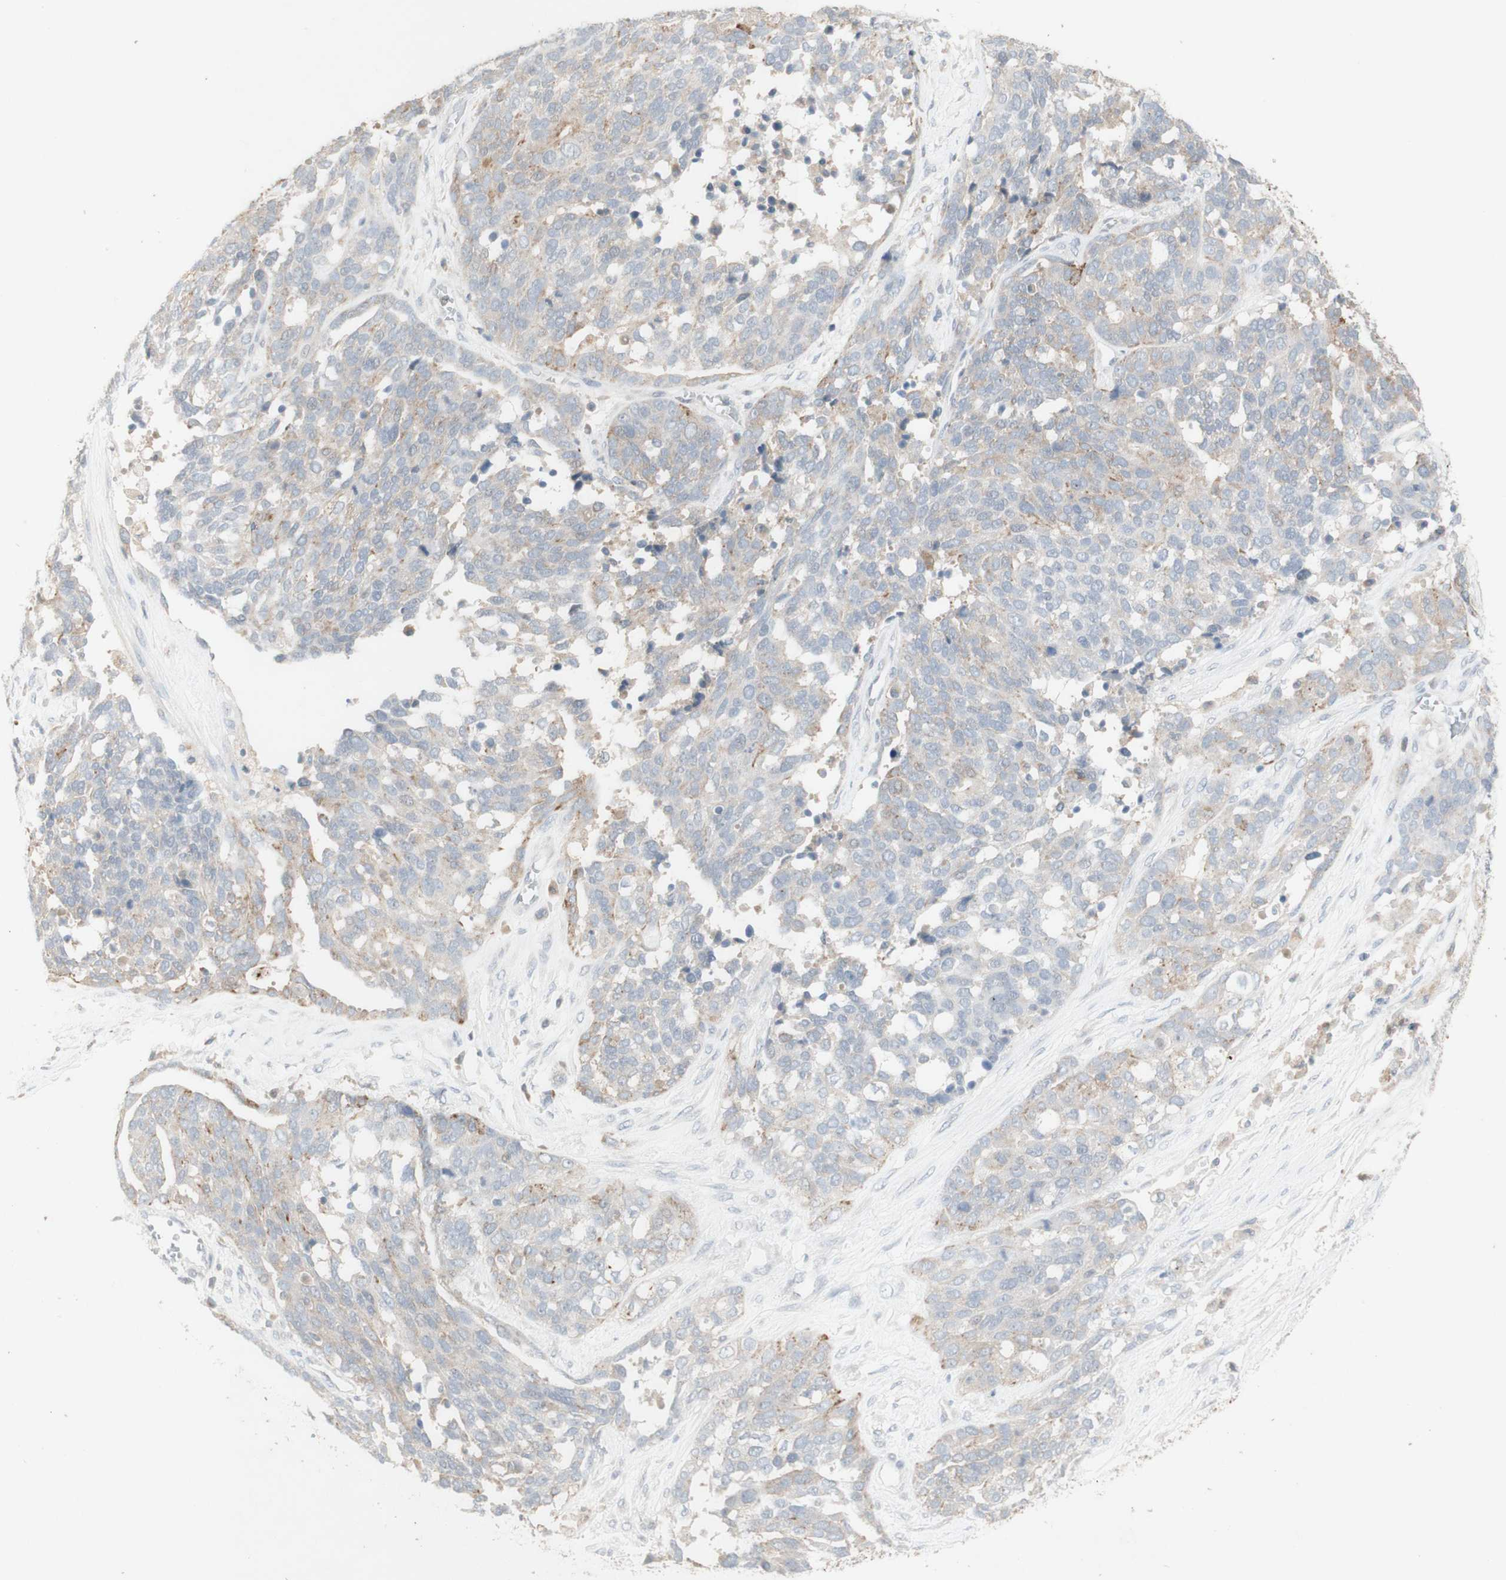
{"staining": {"intensity": "weak", "quantity": "<25%", "location": "cytoplasmic/membranous"}, "tissue": "ovarian cancer", "cell_type": "Tumor cells", "image_type": "cancer", "snomed": [{"axis": "morphology", "description": "Cystadenocarcinoma, serous, NOS"}, {"axis": "topography", "description": "Ovary"}], "caption": "A photomicrograph of human ovarian serous cystadenocarcinoma is negative for staining in tumor cells.", "gene": "ATP6V1B1", "patient": {"sex": "female", "age": 44}}